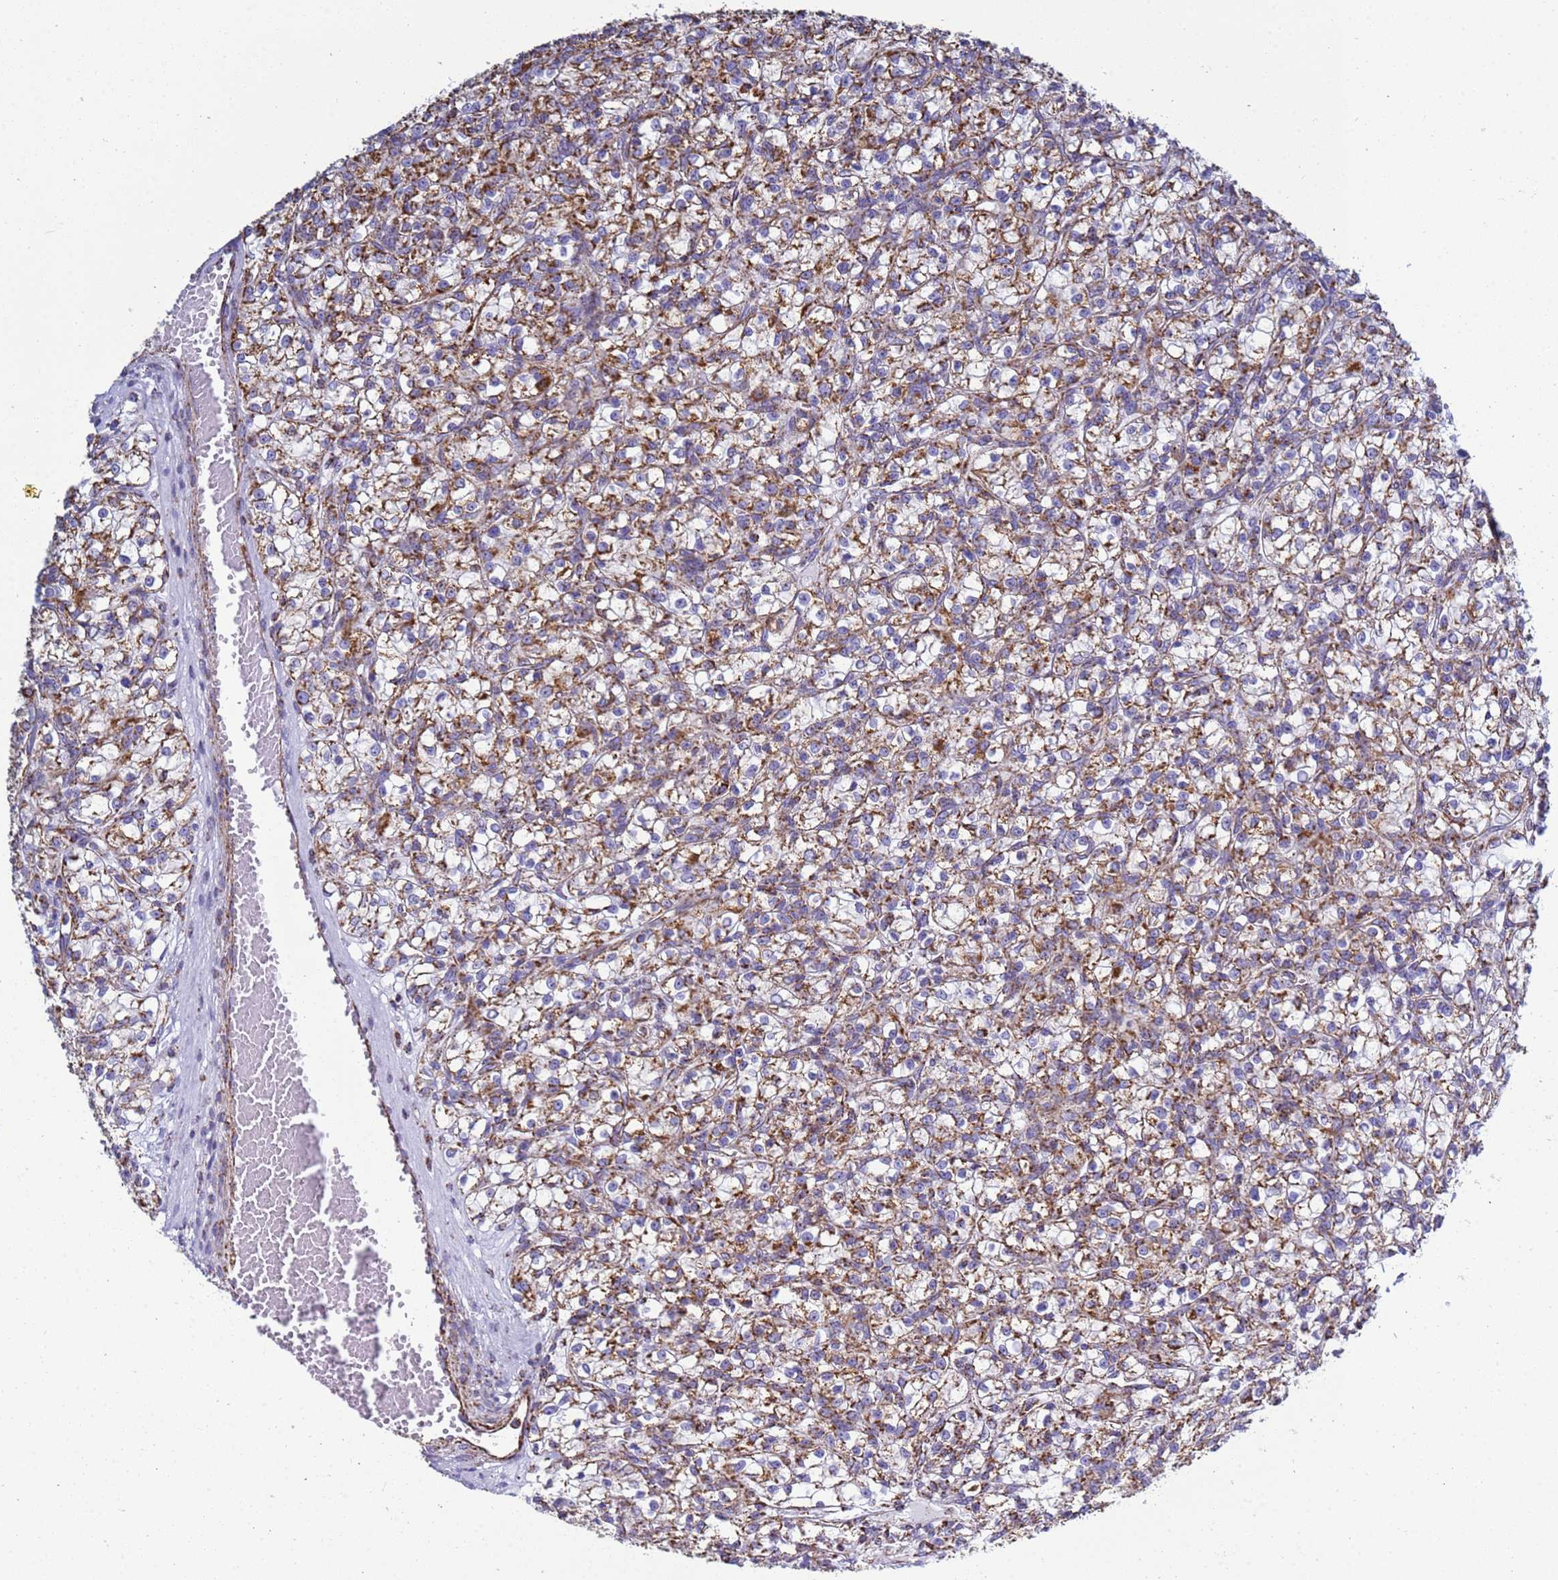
{"staining": {"intensity": "strong", "quantity": "25%-75%", "location": "cytoplasmic/membranous"}, "tissue": "renal cancer", "cell_type": "Tumor cells", "image_type": "cancer", "snomed": [{"axis": "morphology", "description": "Adenocarcinoma, NOS"}, {"axis": "topography", "description": "Kidney"}], "caption": "Strong cytoplasmic/membranous staining is seen in approximately 25%-75% of tumor cells in renal adenocarcinoma.", "gene": "COQ4", "patient": {"sex": "female", "age": 59}}